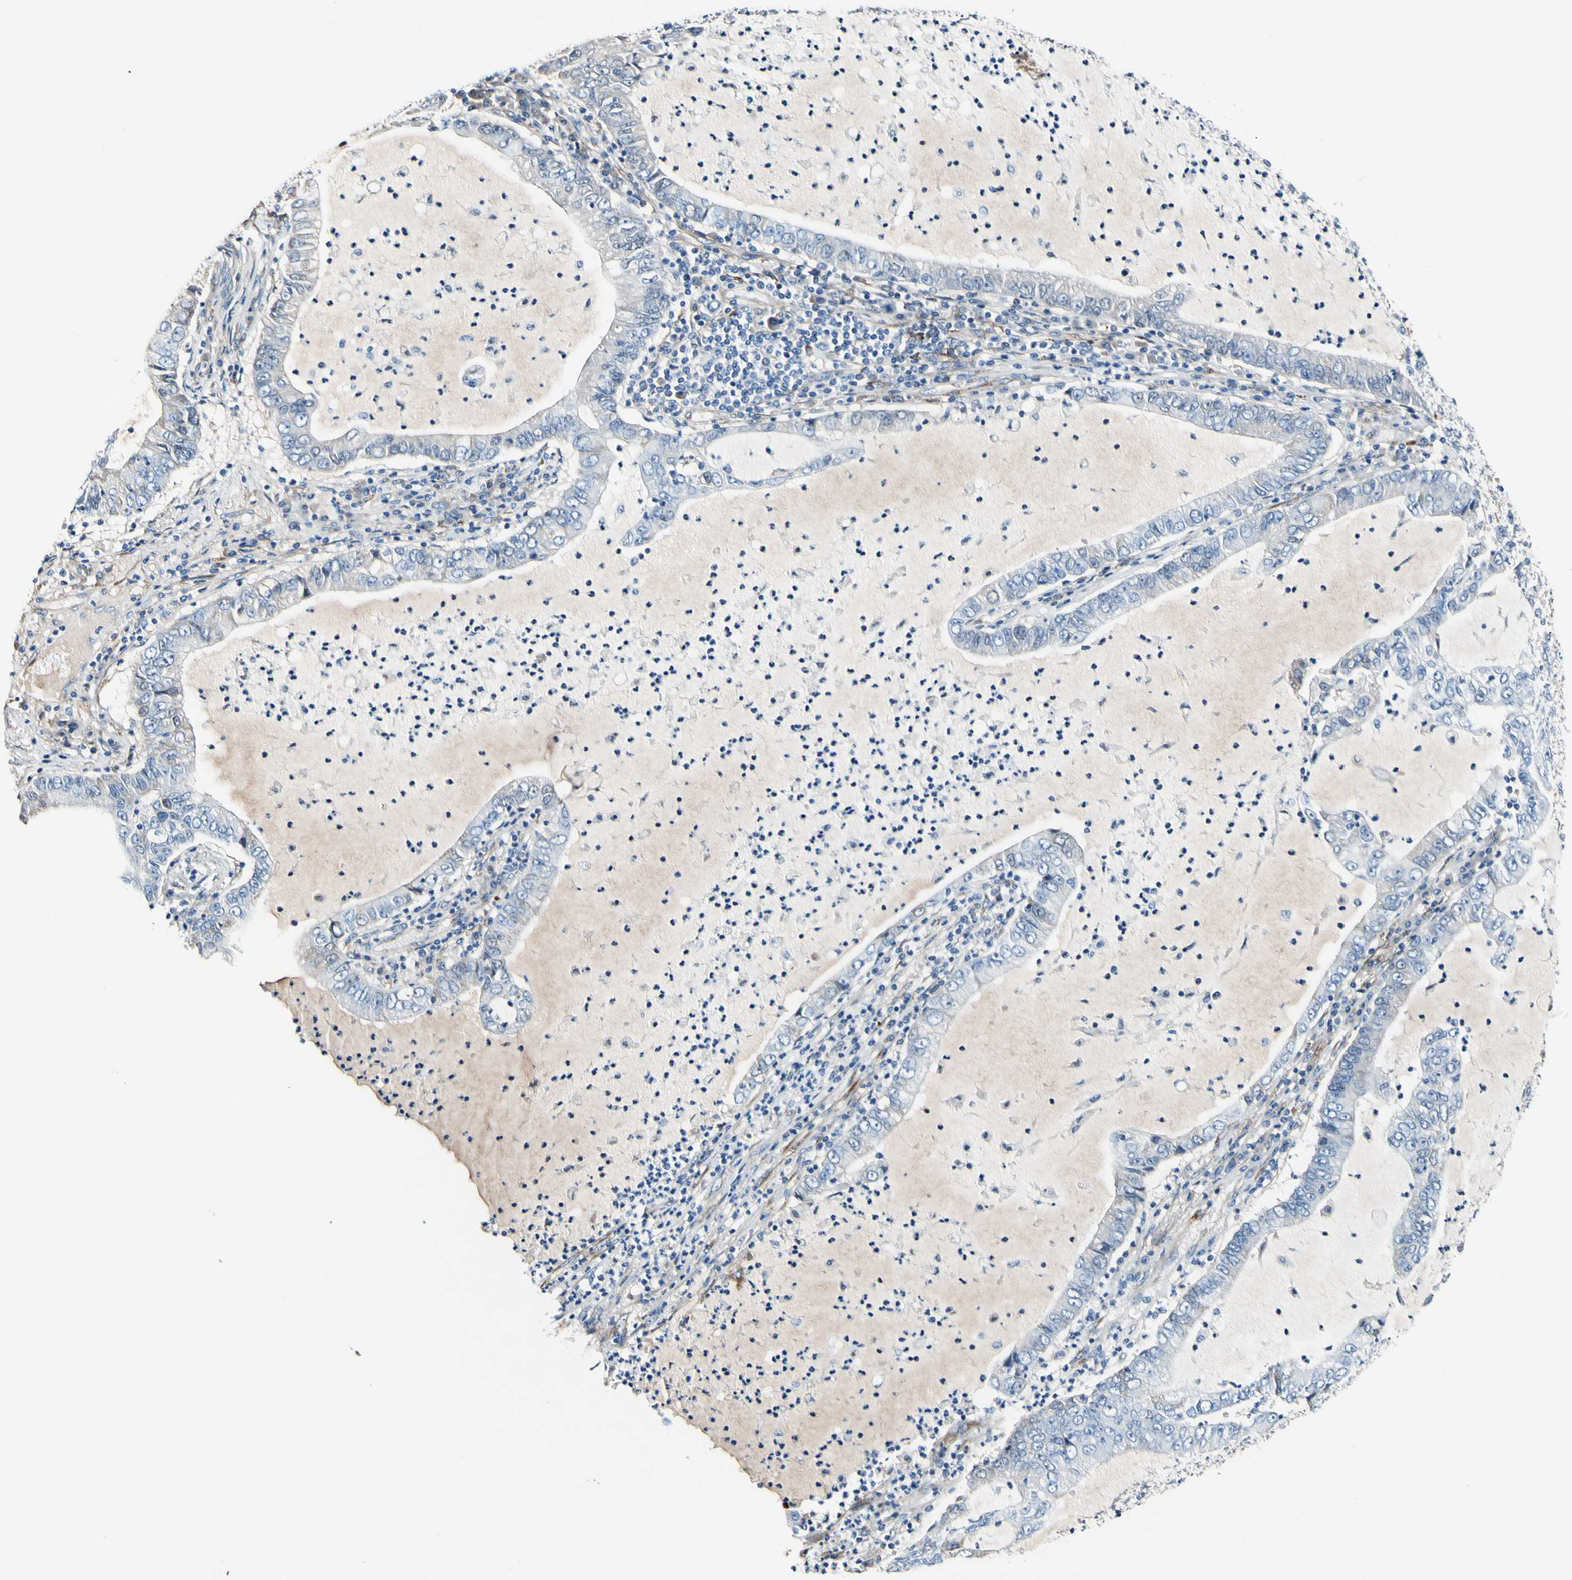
{"staining": {"intensity": "negative", "quantity": "none", "location": "none"}, "tissue": "lung cancer", "cell_type": "Tumor cells", "image_type": "cancer", "snomed": [{"axis": "morphology", "description": "Adenocarcinoma, NOS"}, {"axis": "topography", "description": "Lung"}], "caption": "Immunohistochemistry (IHC) histopathology image of lung adenocarcinoma stained for a protein (brown), which displays no positivity in tumor cells.", "gene": "COL6A3", "patient": {"sex": "female", "age": 51}}